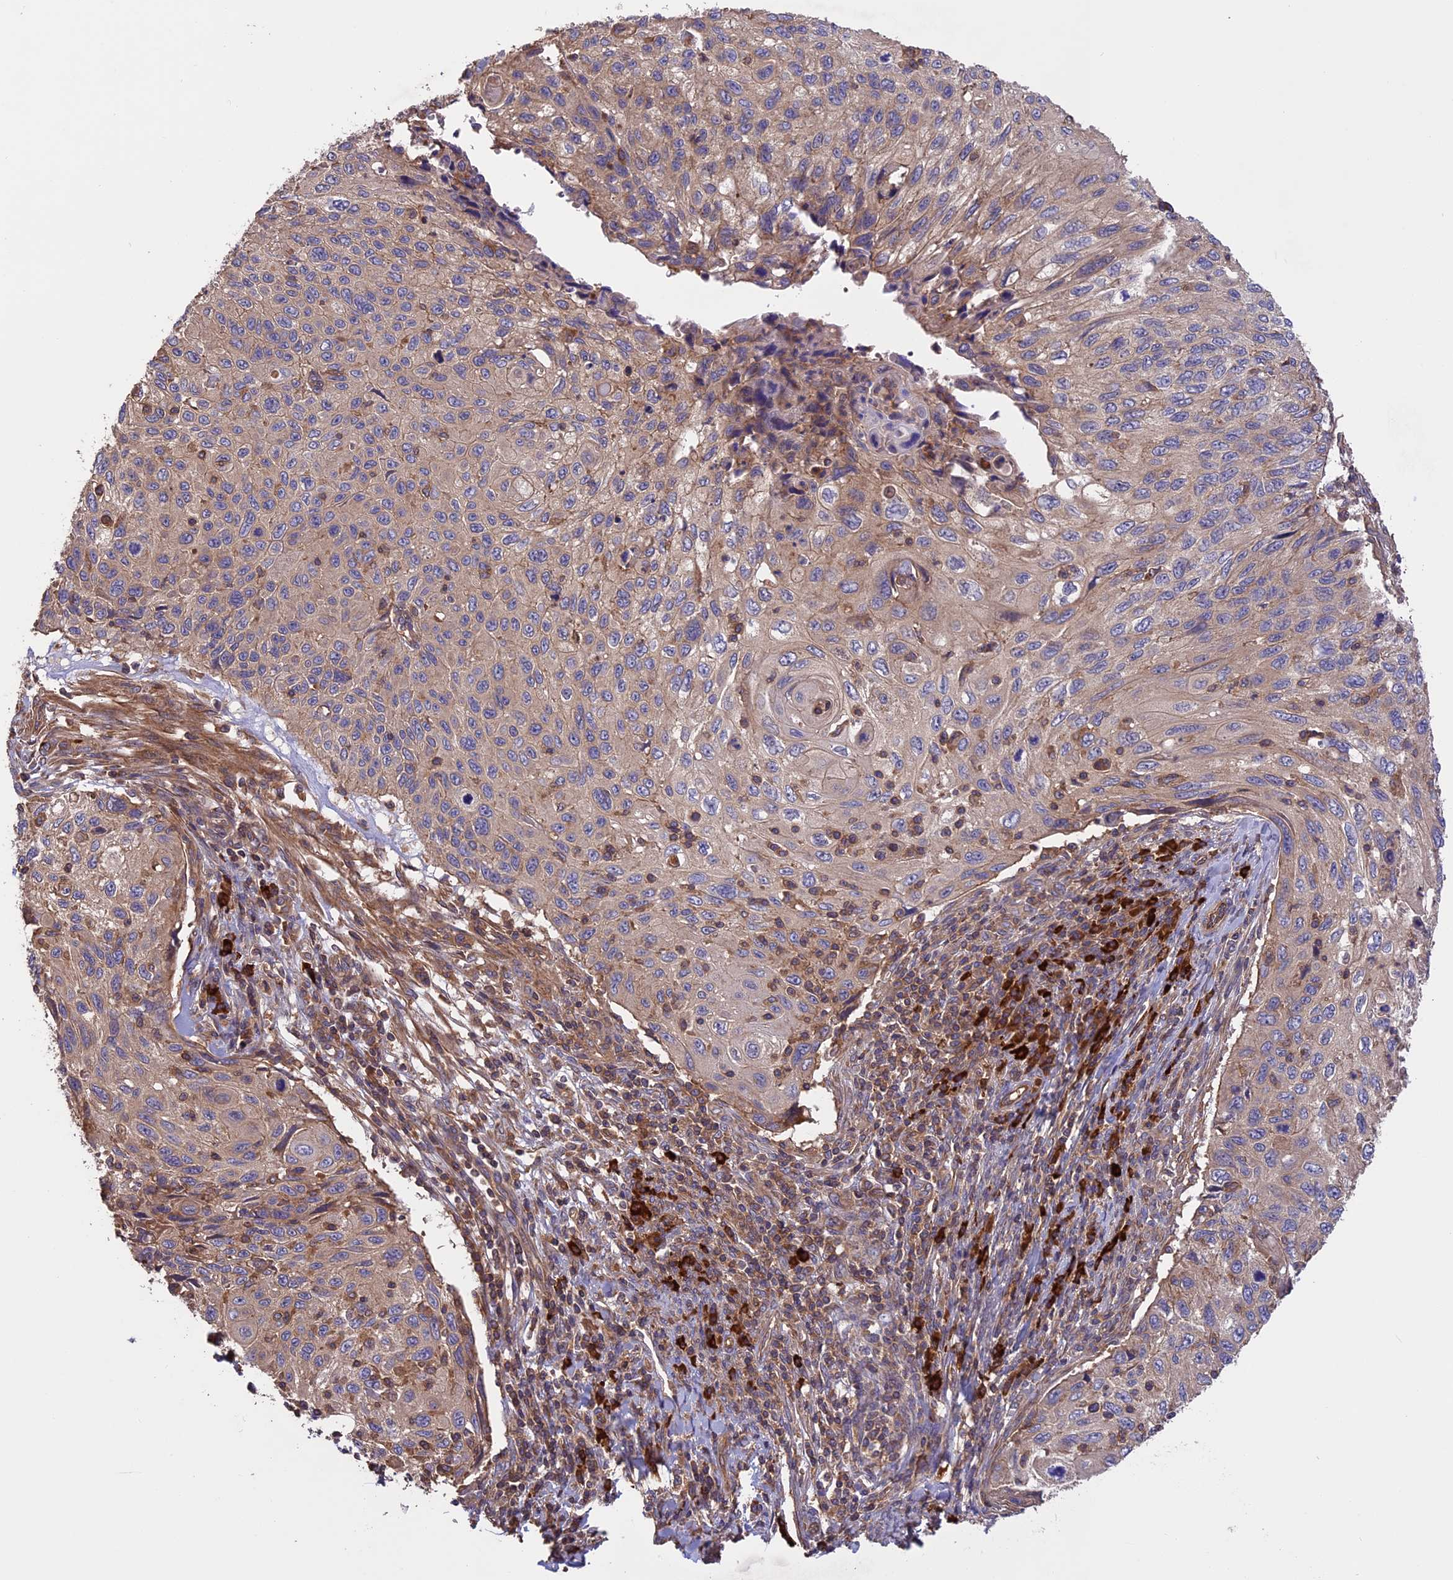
{"staining": {"intensity": "weak", "quantity": "25%-75%", "location": "cytoplasmic/membranous"}, "tissue": "cervical cancer", "cell_type": "Tumor cells", "image_type": "cancer", "snomed": [{"axis": "morphology", "description": "Squamous cell carcinoma, NOS"}, {"axis": "topography", "description": "Cervix"}], "caption": "Tumor cells exhibit low levels of weak cytoplasmic/membranous positivity in approximately 25%-75% of cells in cervical cancer.", "gene": "GAS8", "patient": {"sex": "female", "age": 70}}